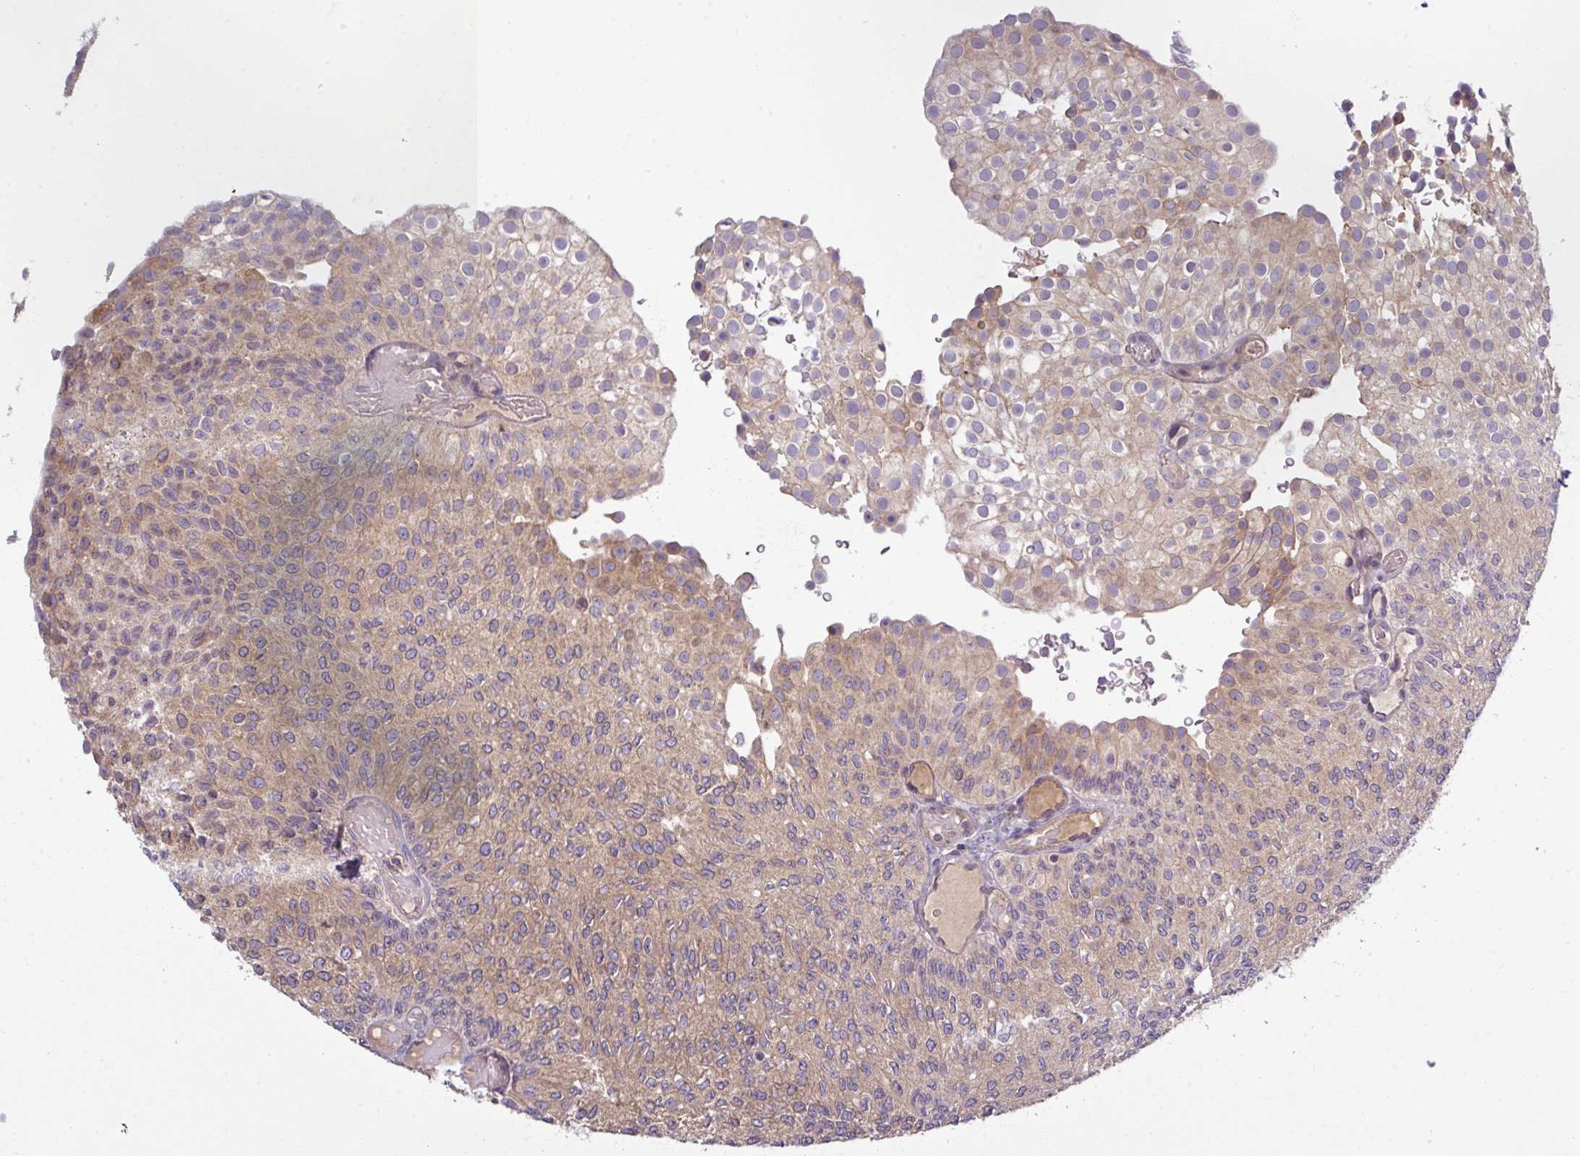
{"staining": {"intensity": "weak", "quantity": ">75%", "location": "cytoplasmic/membranous"}, "tissue": "urothelial cancer", "cell_type": "Tumor cells", "image_type": "cancer", "snomed": [{"axis": "morphology", "description": "Urothelial carcinoma, Low grade"}, {"axis": "topography", "description": "Urinary bladder"}], "caption": "Approximately >75% of tumor cells in human urothelial cancer show weak cytoplasmic/membranous protein expression as visualized by brown immunohistochemical staining.", "gene": "TMEM62", "patient": {"sex": "male", "age": 78}}